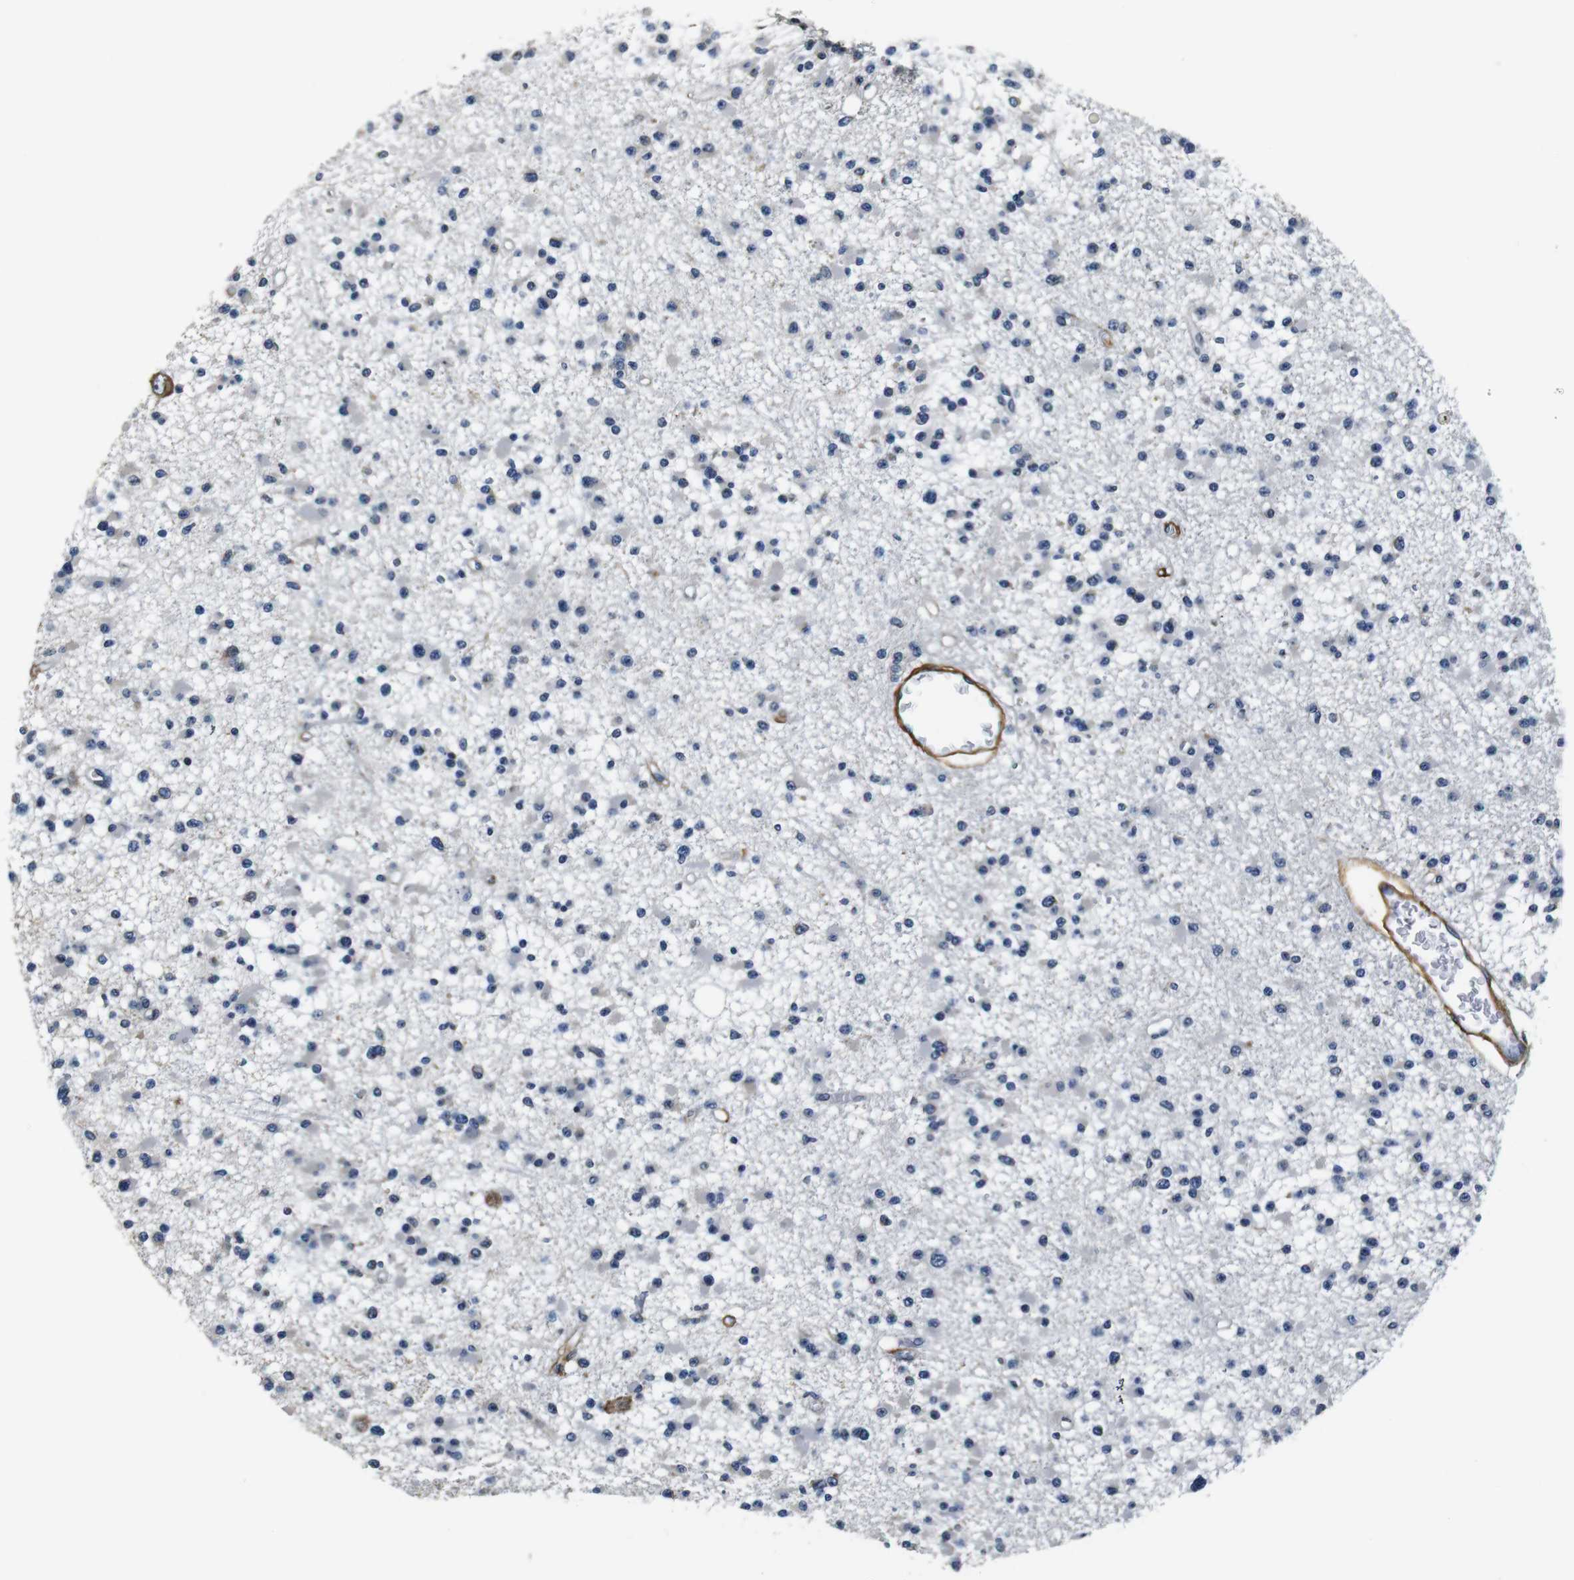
{"staining": {"intensity": "negative", "quantity": "none", "location": "none"}, "tissue": "glioma", "cell_type": "Tumor cells", "image_type": "cancer", "snomed": [{"axis": "morphology", "description": "Glioma, malignant, Low grade"}, {"axis": "topography", "description": "Brain"}], "caption": "The micrograph exhibits no significant staining in tumor cells of low-grade glioma (malignant).", "gene": "COL1A1", "patient": {"sex": "female", "age": 22}}